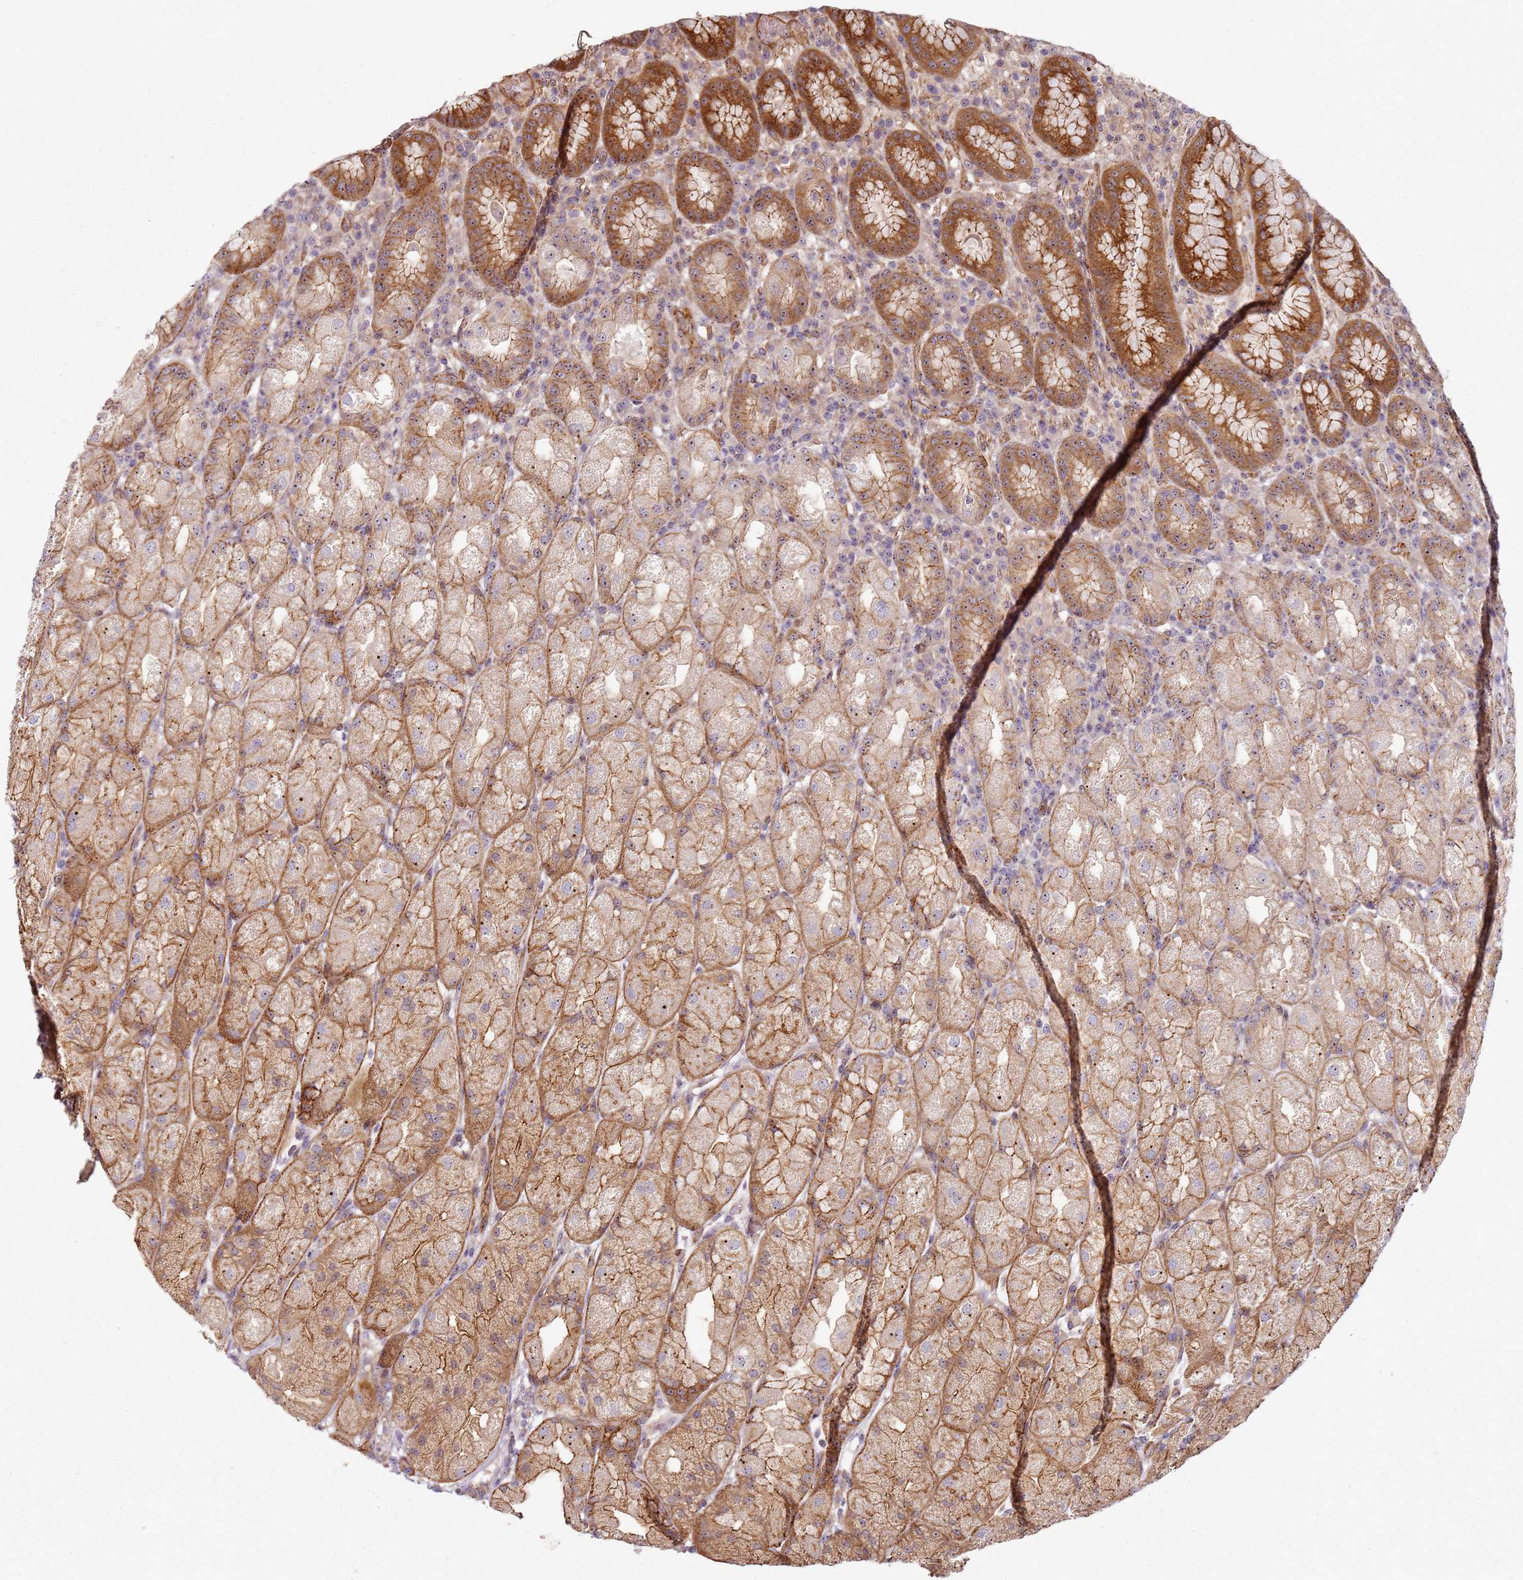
{"staining": {"intensity": "strong", "quantity": "25%-75%", "location": "cytoplasmic/membranous,nuclear"}, "tissue": "stomach", "cell_type": "Glandular cells", "image_type": "normal", "snomed": [{"axis": "morphology", "description": "Normal tissue, NOS"}, {"axis": "topography", "description": "Stomach, upper"}], "caption": "Unremarkable stomach displays strong cytoplasmic/membranous,nuclear positivity in approximately 25%-75% of glandular cells.", "gene": "C2CD4B", "patient": {"sex": "male", "age": 52}}